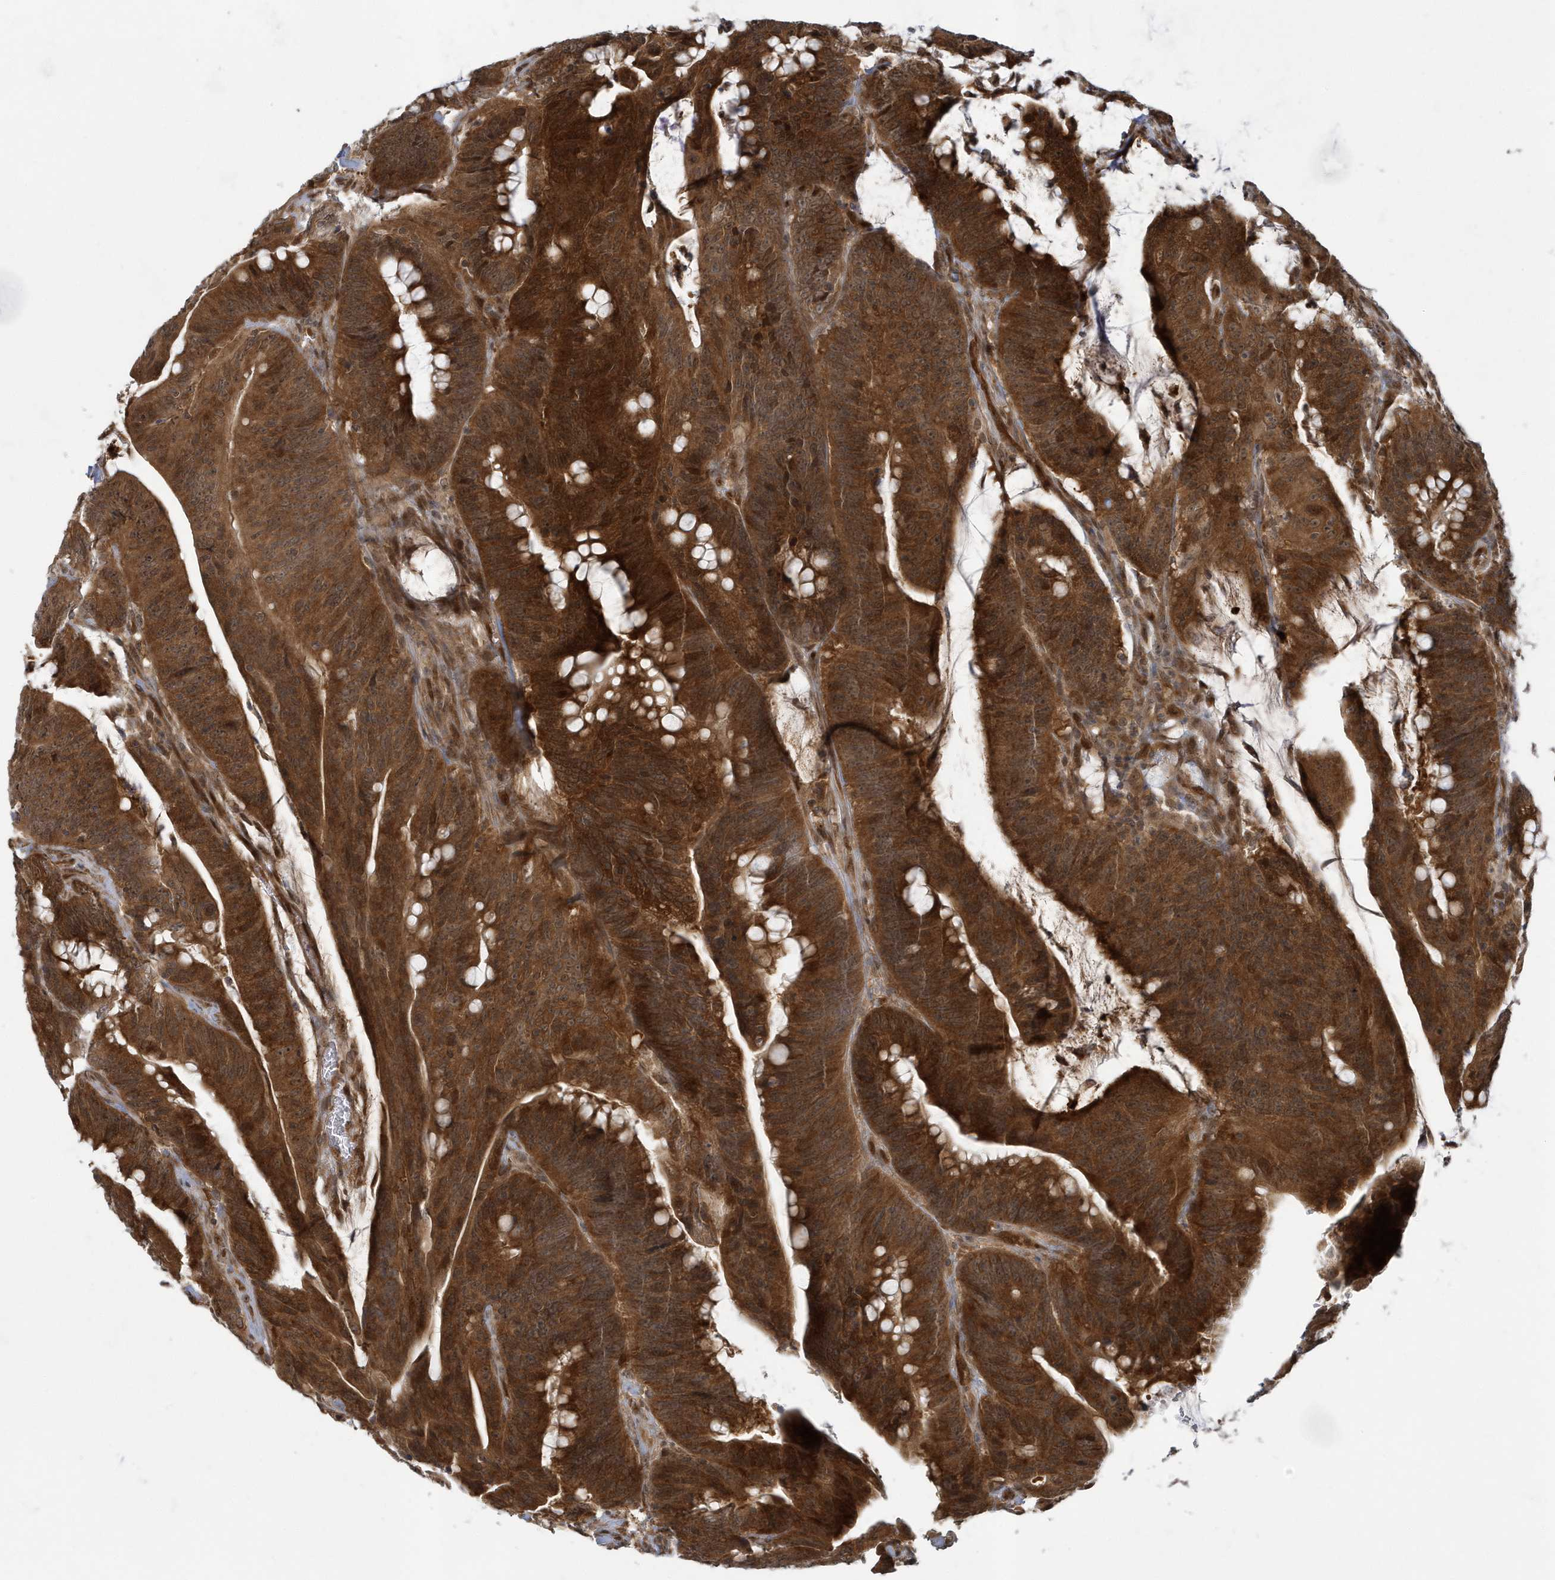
{"staining": {"intensity": "strong", "quantity": ">75%", "location": "cytoplasmic/membranous"}, "tissue": "colorectal cancer", "cell_type": "Tumor cells", "image_type": "cancer", "snomed": [{"axis": "morphology", "description": "Adenocarcinoma, NOS"}, {"axis": "topography", "description": "Colon"}], "caption": "A histopathology image showing strong cytoplasmic/membranous positivity in about >75% of tumor cells in colorectal cancer, as visualized by brown immunohistochemical staining.", "gene": "ATG4A", "patient": {"sex": "male", "age": 45}}